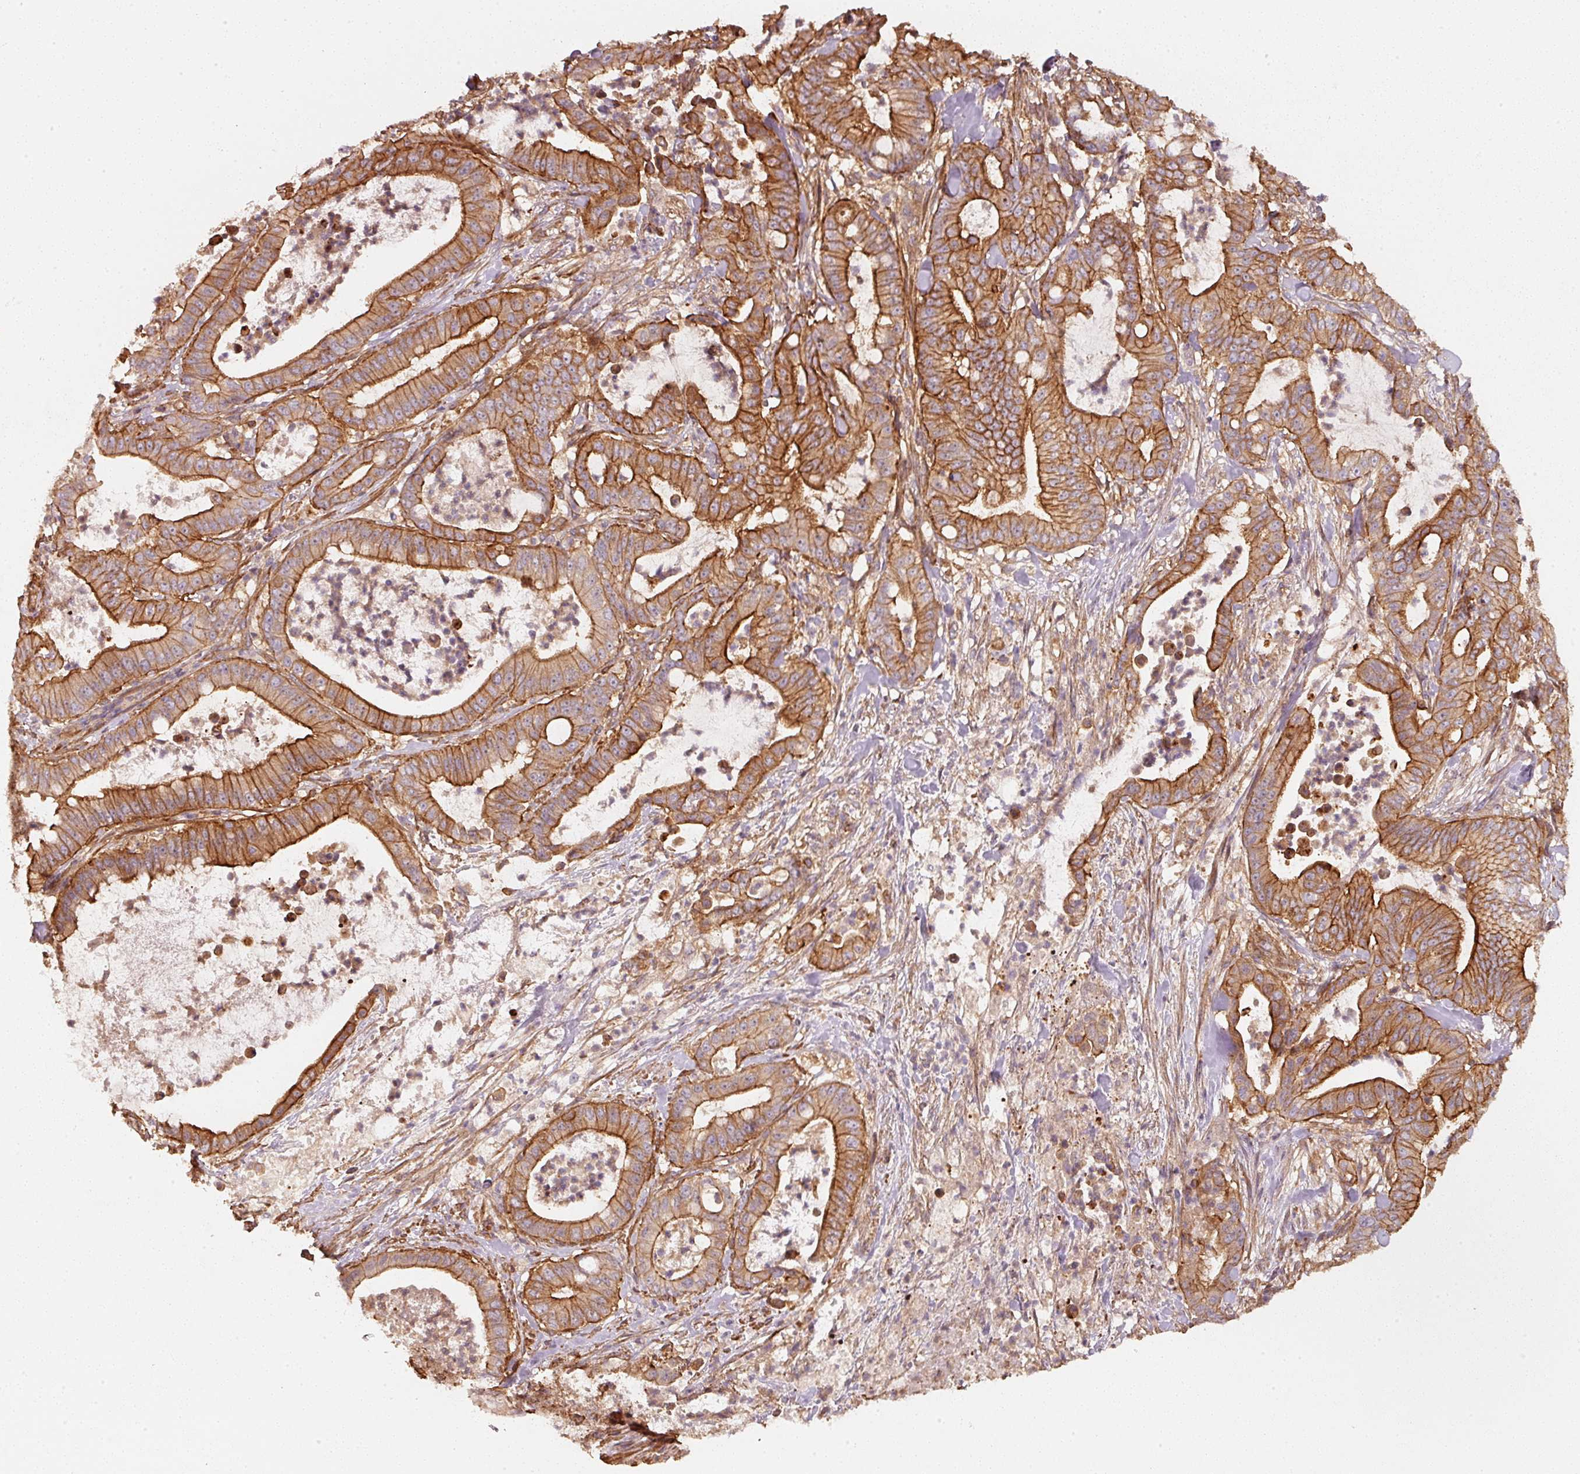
{"staining": {"intensity": "strong", "quantity": ">75%", "location": "cytoplasmic/membranous"}, "tissue": "pancreatic cancer", "cell_type": "Tumor cells", "image_type": "cancer", "snomed": [{"axis": "morphology", "description": "Adenocarcinoma, NOS"}, {"axis": "topography", "description": "Pancreas"}], "caption": "This is an image of immunohistochemistry staining of adenocarcinoma (pancreatic), which shows strong expression in the cytoplasmic/membranous of tumor cells.", "gene": "CEP95", "patient": {"sex": "male", "age": 71}}